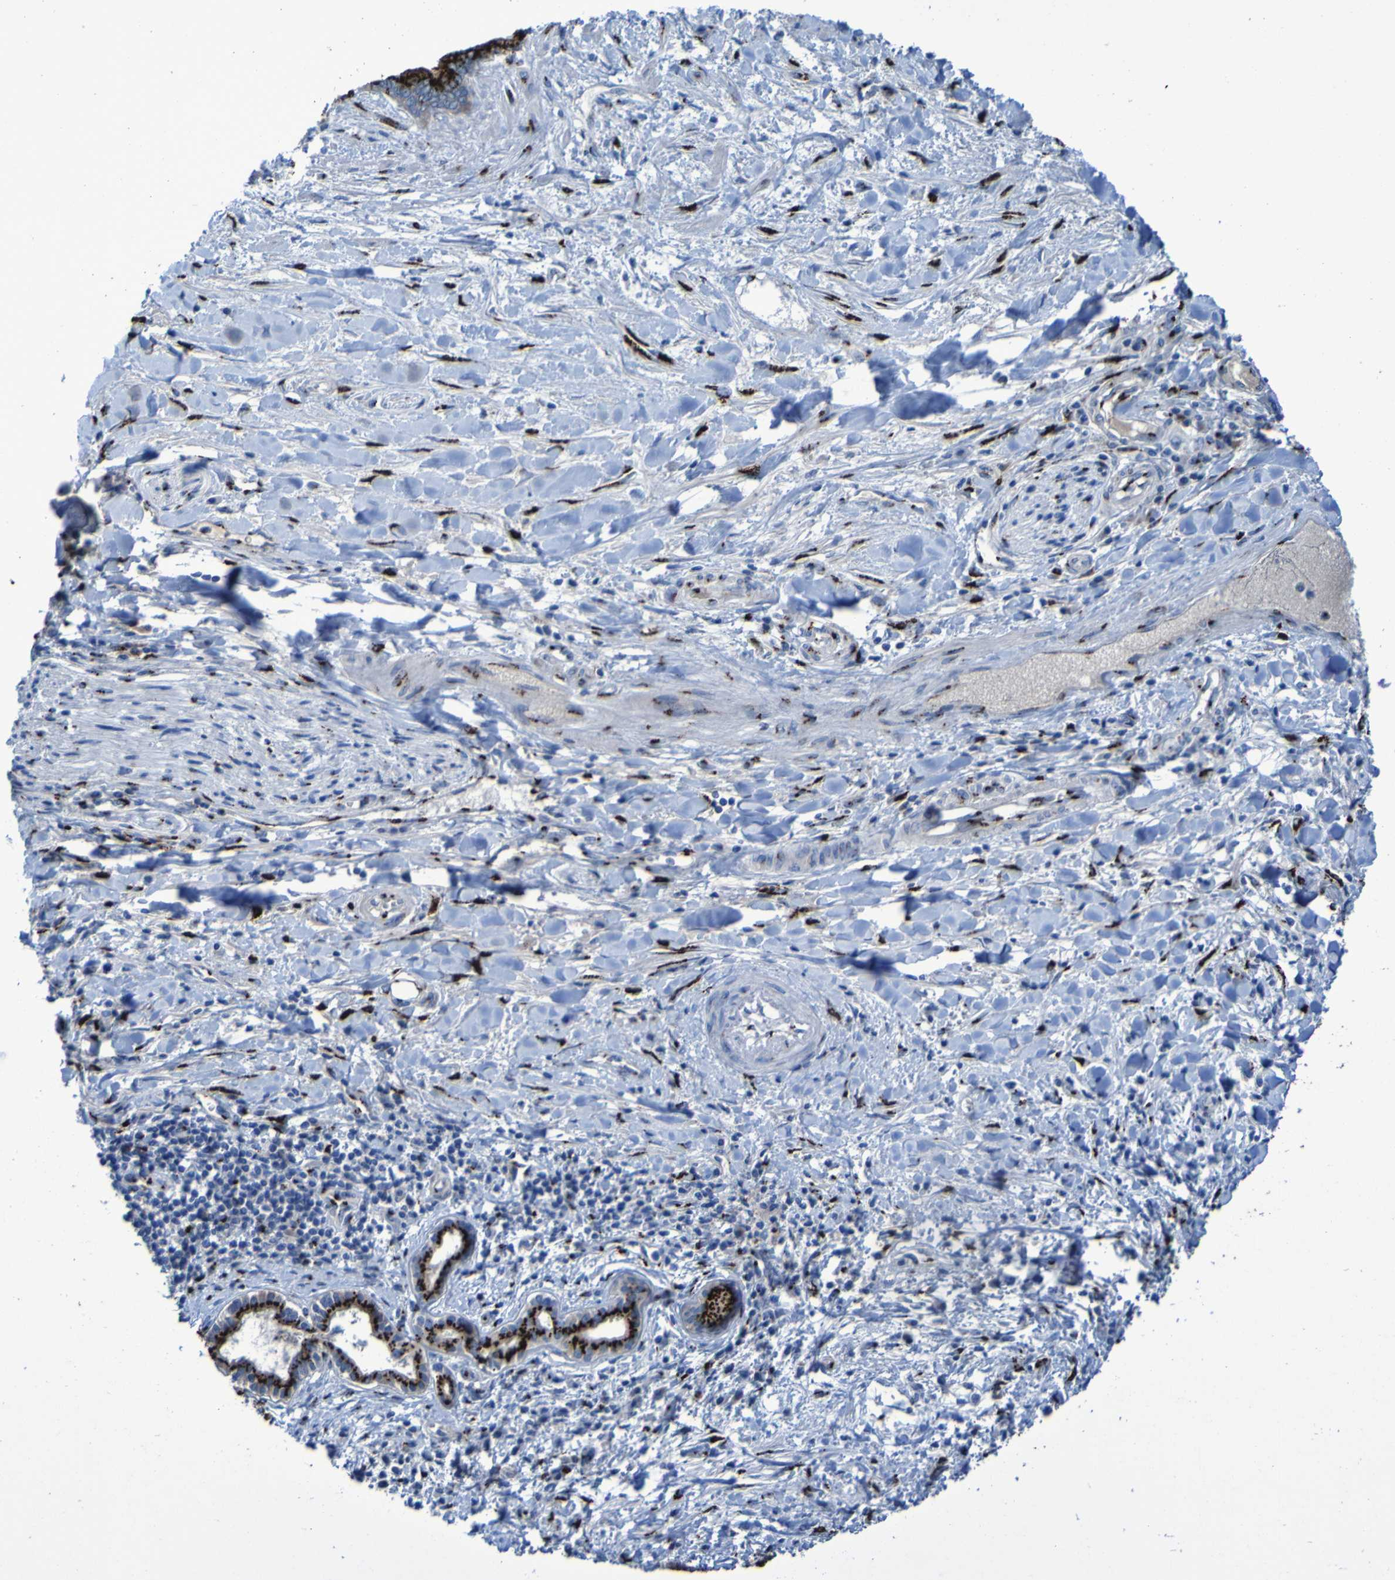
{"staining": {"intensity": "strong", "quantity": ">75%", "location": "cytoplasmic/membranous"}, "tissue": "liver cancer", "cell_type": "Tumor cells", "image_type": "cancer", "snomed": [{"axis": "morphology", "description": "Cholangiocarcinoma"}, {"axis": "topography", "description": "Liver"}], "caption": "Immunohistochemical staining of human cholangiocarcinoma (liver) shows high levels of strong cytoplasmic/membranous protein positivity in about >75% of tumor cells. (brown staining indicates protein expression, while blue staining denotes nuclei).", "gene": "GOLM1", "patient": {"sex": "female", "age": 65}}